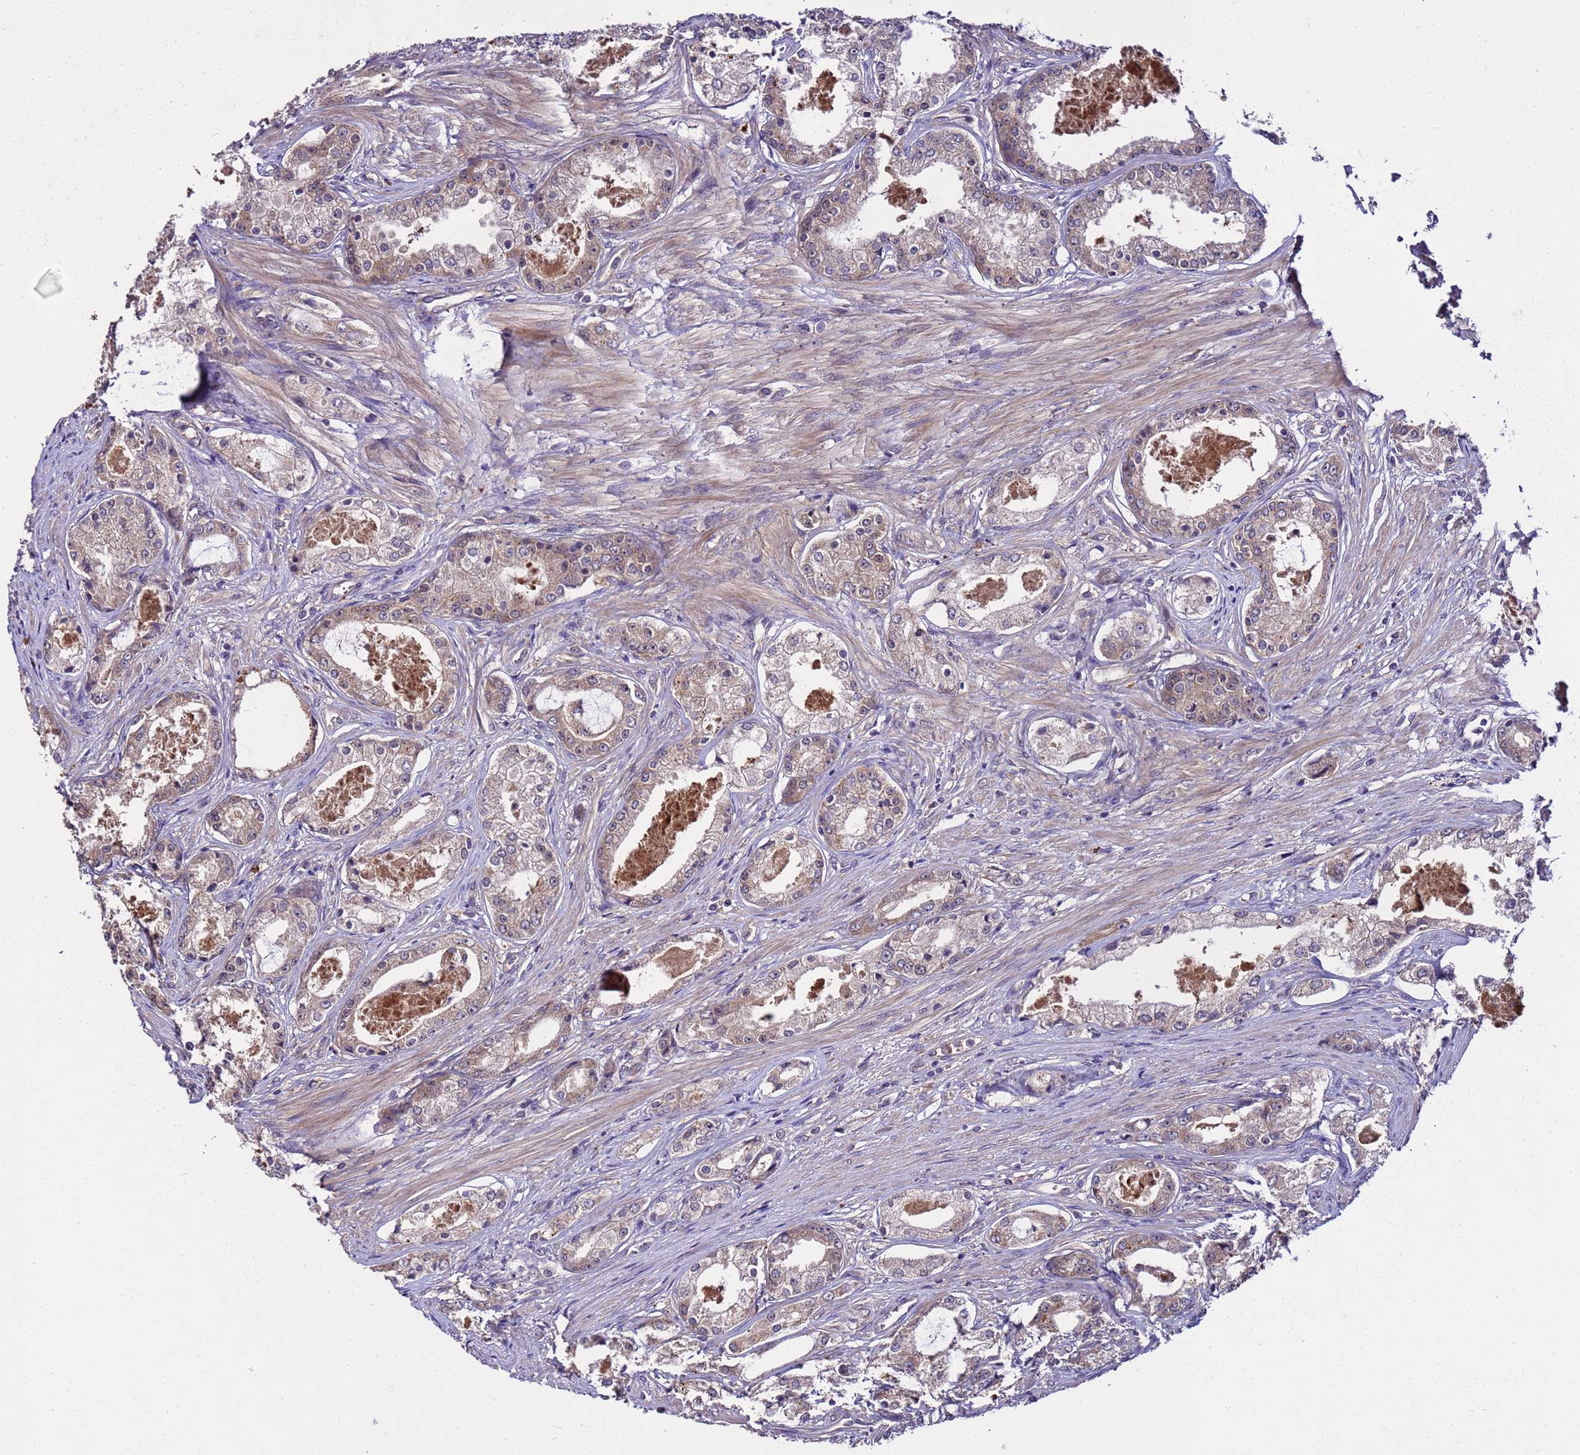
{"staining": {"intensity": "moderate", "quantity": "<25%", "location": "cytoplasmic/membranous"}, "tissue": "prostate cancer", "cell_type": "Tumor cells", "image_type": "cancer", "snomed": [{"axis": "morphology", "description": "Adenocarcinoma, Low grade"}, {"axis": "topography", "description": "Prostate"}], "caption": "The histopathology image displays staining of prostate adenocarcinoma (low-grade), revealing moderate cytoplasmic/membranous protein positivity (brown color) within tumor cells.", "gene": "GSPT2", "patient": {"sex": "male", "age": 68}}